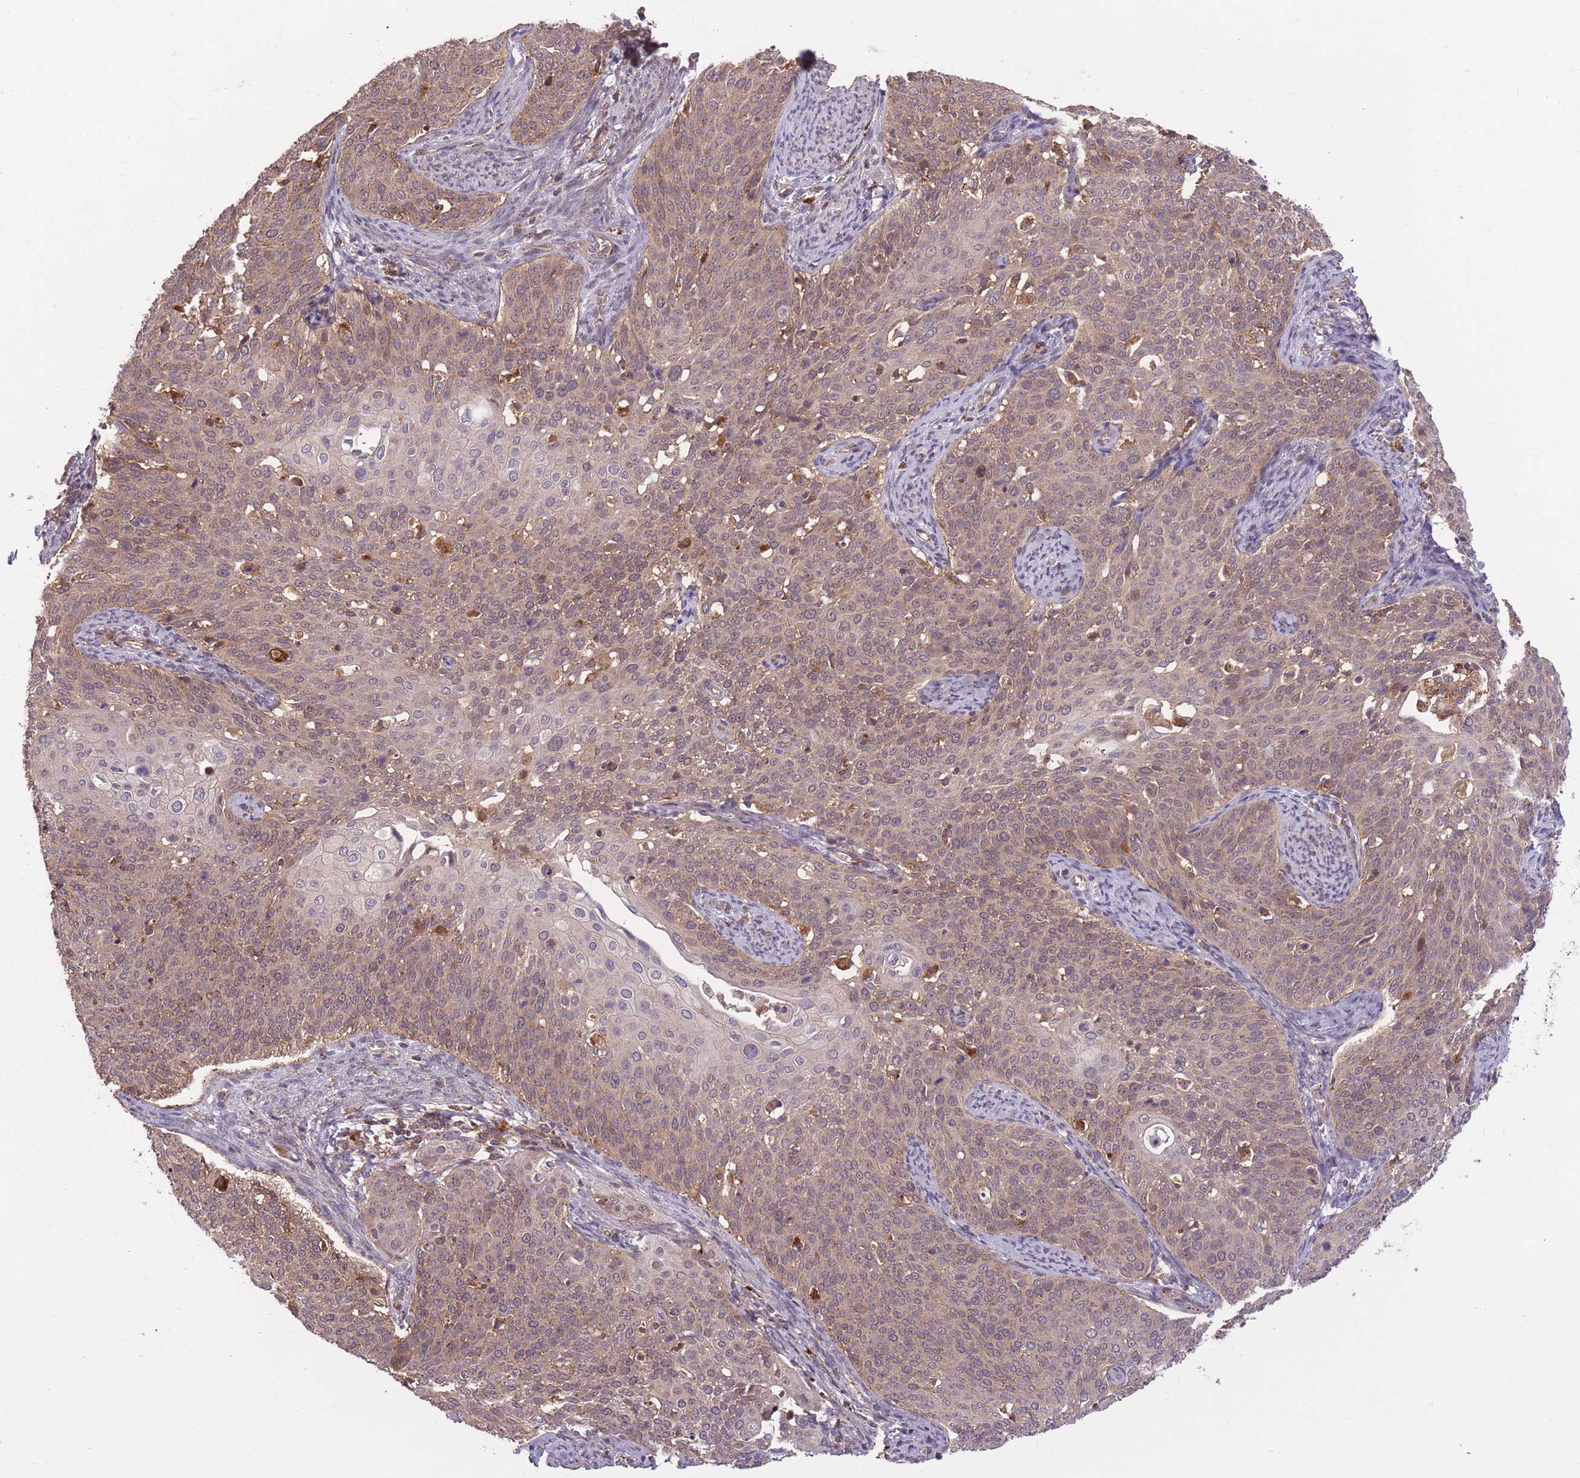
{"staining": {"intensity": "weak", "quantity": "25%-75%", "location": "cytoplasmic/membranous"}, "tissue": "cervical cancer", "cell_type": "Tumor cells", "image_type": "cancer", "snomed": [{"axis": "morphology", "description": "Squamous cell carcinoma, NOS"}, {"axis": "topography", "description": "Cervix"}], "caption": "Weak cytoplasmic/membranous protein positivity is present in about 25%-75% of tumor cells in cervical cancer.", "gene": "POLR3F", "patient": {"sex": "female", "age": 44}}